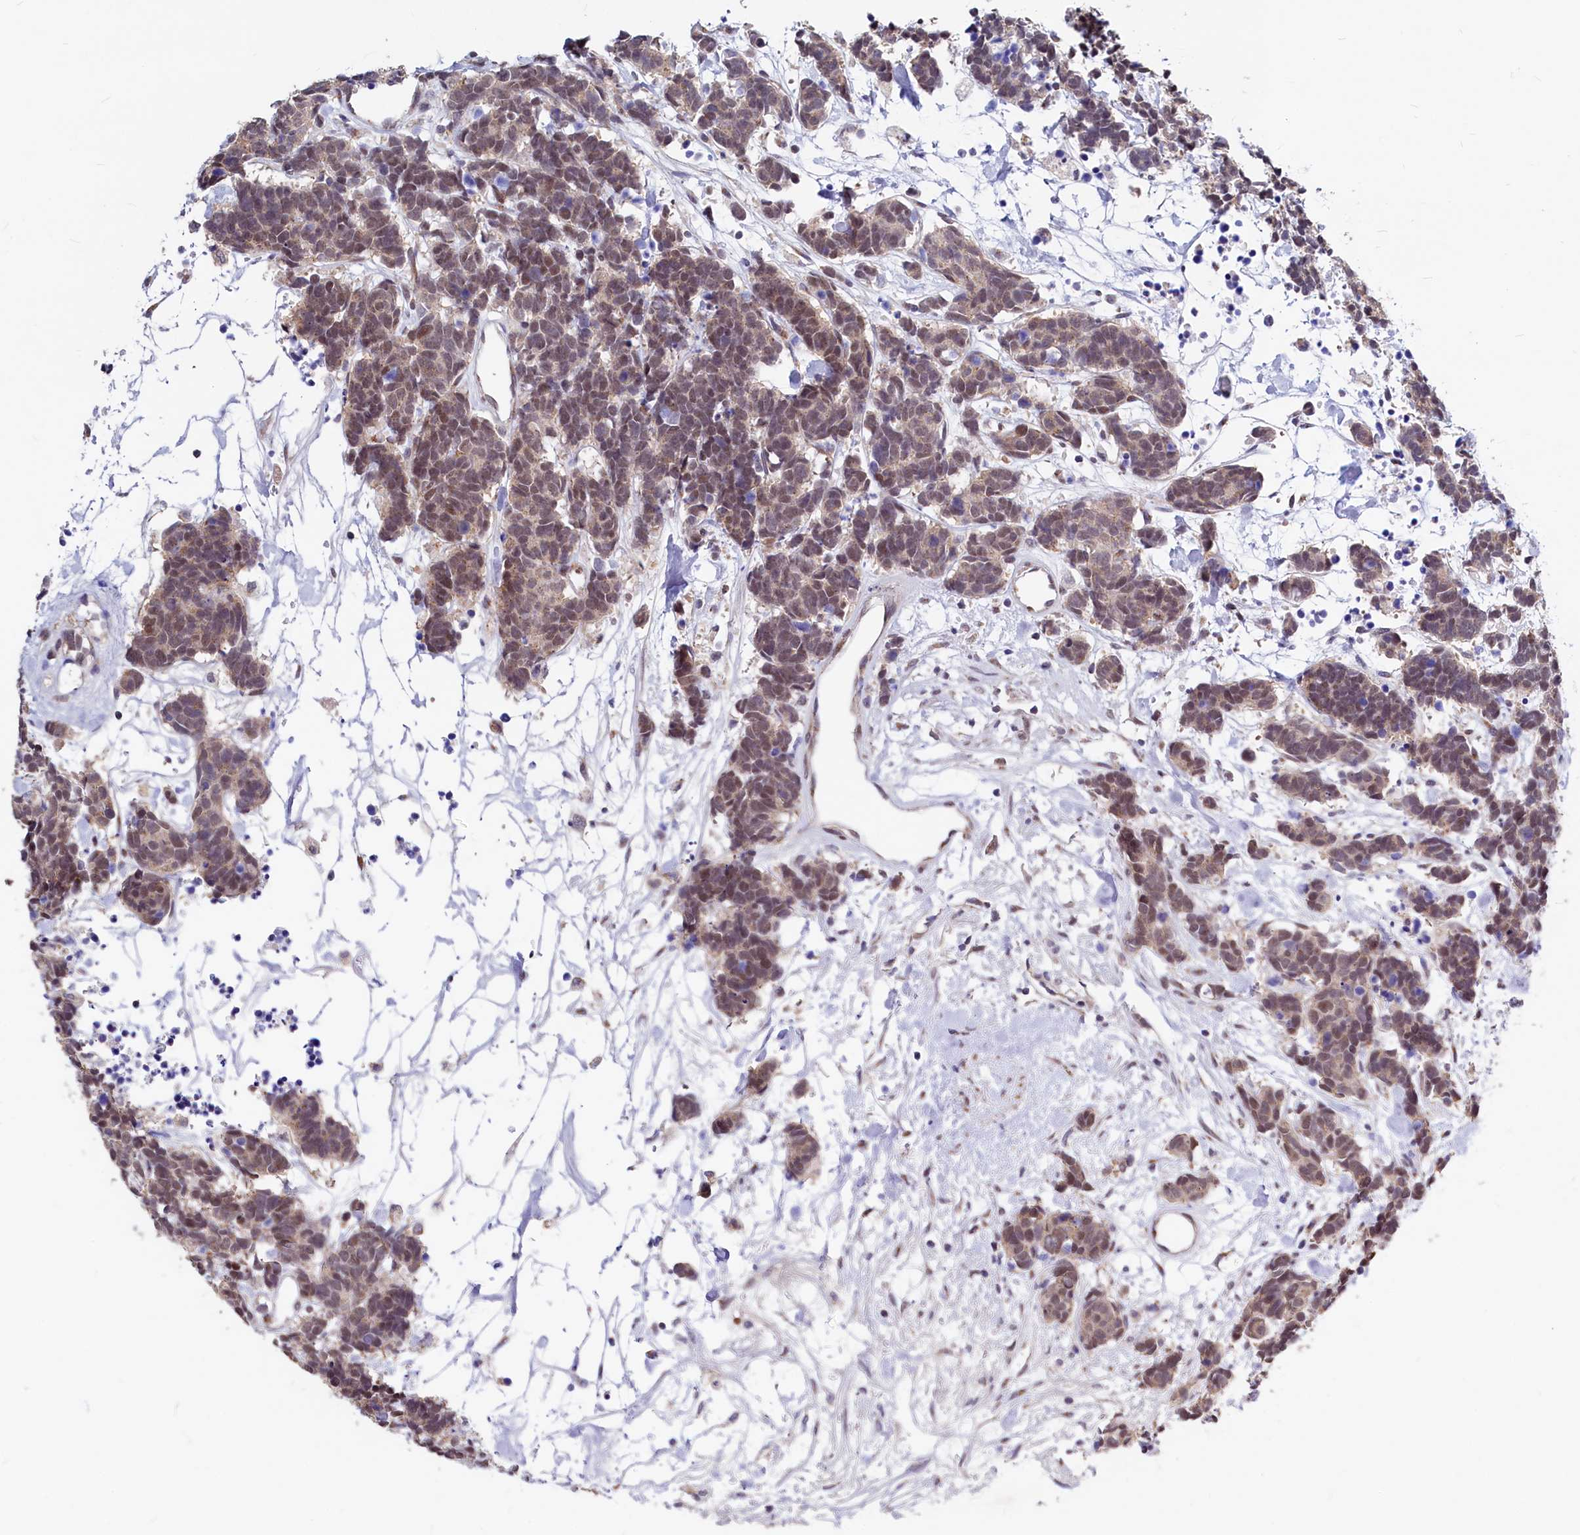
{"staining": {"intensity": "moderate", "quantity": ">75%", "location": "cytoplasmic/membranous"}, "tissue": "carcinoid", "cell_type": "Tumor cells", "image_type": "cancer", "snomed": [{"axis": "morphology", "description": "Carcinoma, NOS"}, {"axis": "morphology", "description": "Carcinoid, malignant, NOS"}, {"axis": "topography", "description": "Urinary bladder"}], "caption": "Immunohistochemical staining of human carcinoid displays medium levels of moderate cytoplasmic/membranous protein expression in about >75% of tumor cells. Nuclei are stained in blue.", "gene": "SEC24C", "patient": {"sex": "male", "age": 57}}